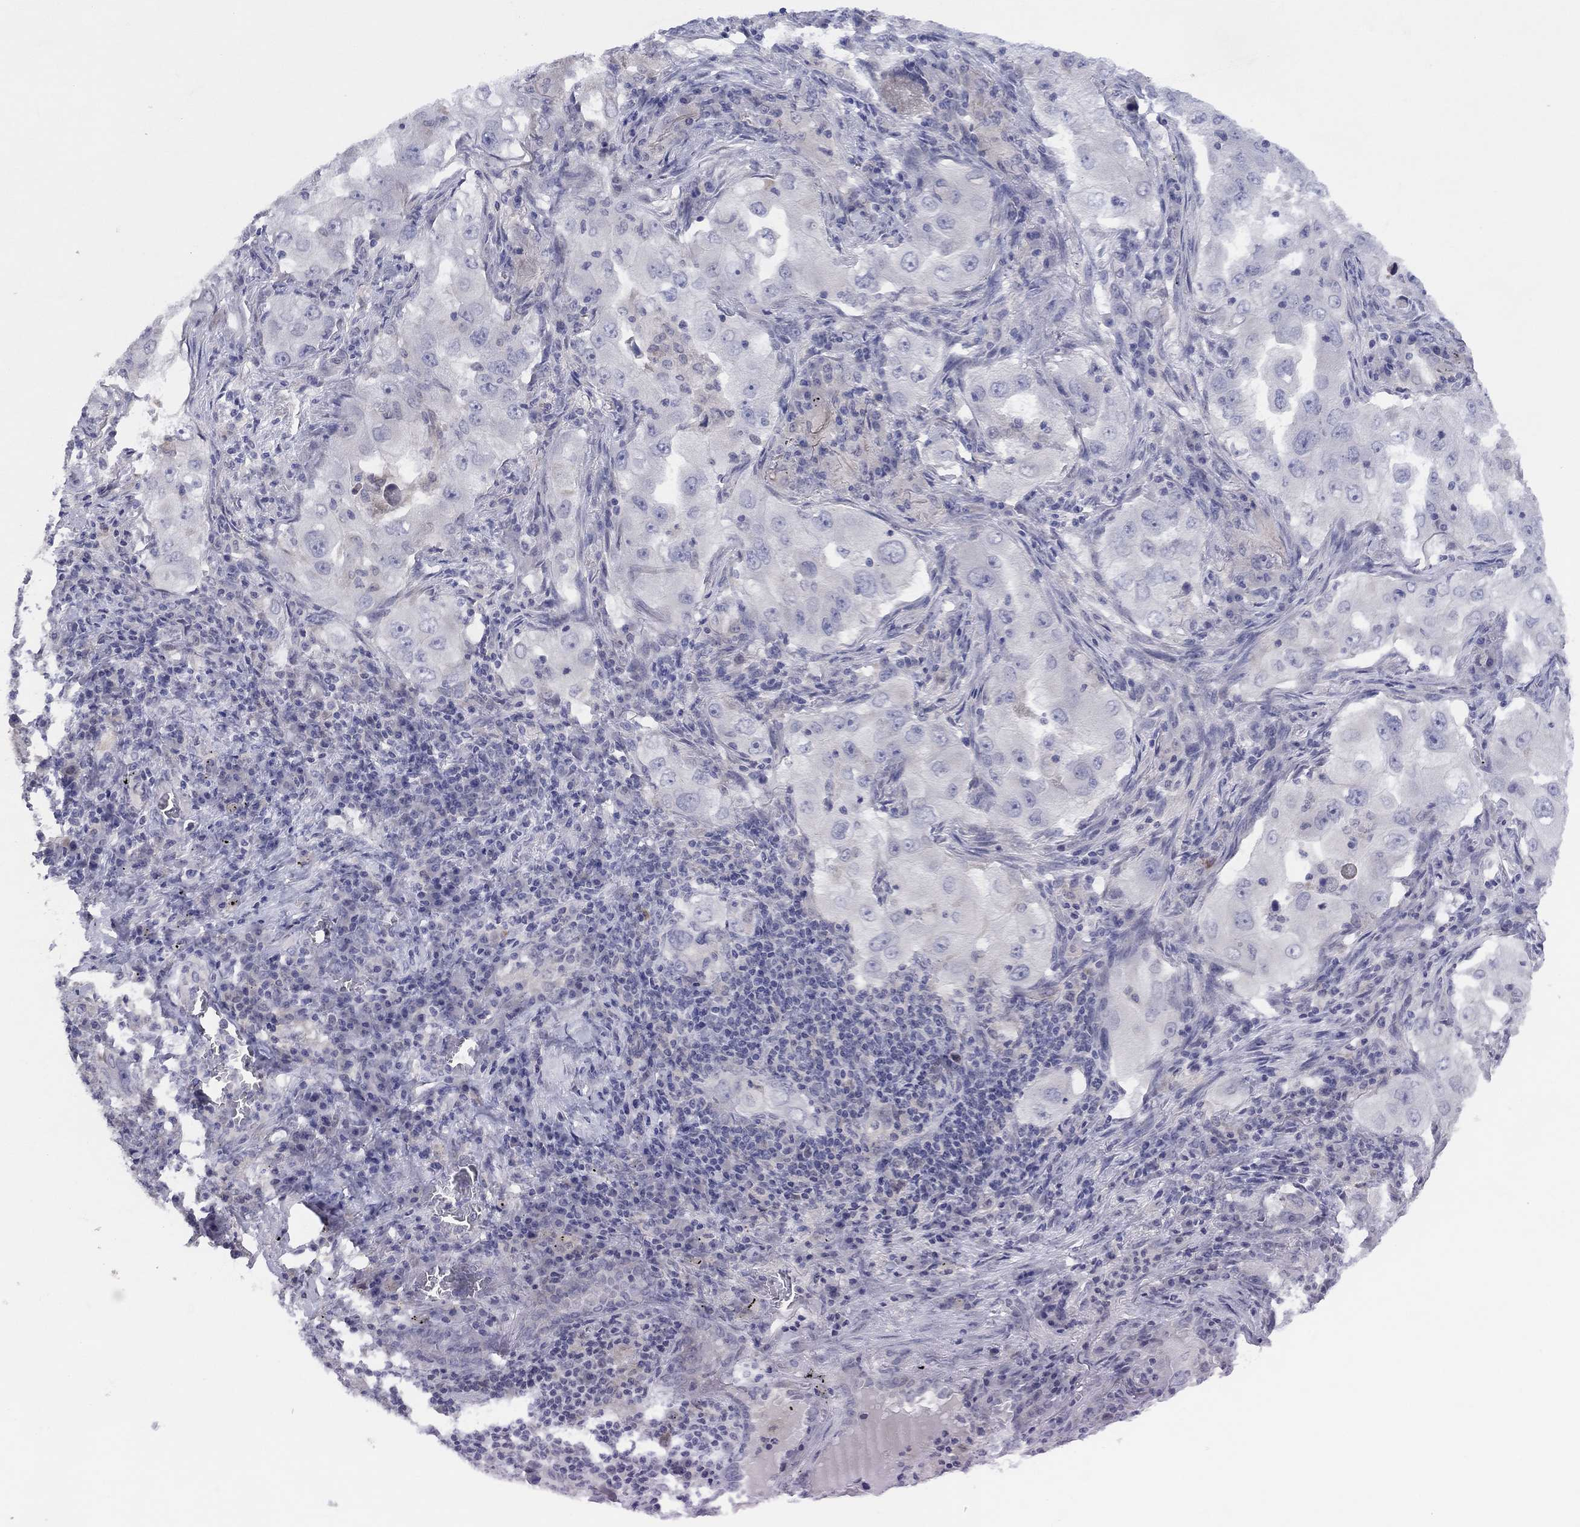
{"staining": {"intensity": "negative", "quantity": "none", "location": "none"}, "tissue": "lung cancer", "cell_type": "Tumor cells", "image_type": "cancer", "snomed": [{"axis": "morphology", "description": "Adenocarcinoma, NOS"}, {"axis": "topography", "description": "Lung"}], "caption": "IHC photomicrograph of neoplastic tissue: lung cancer (adenocarcinoma) stained with DAB (3,3'-diaminobenzidine) demonstrates no significant protein expression in tumor cells. (DAB immunohistochemistry with hematoxylin counter stain).", "gene": "CYP2B6", "patient": {"sex": "female", "age": 61}}